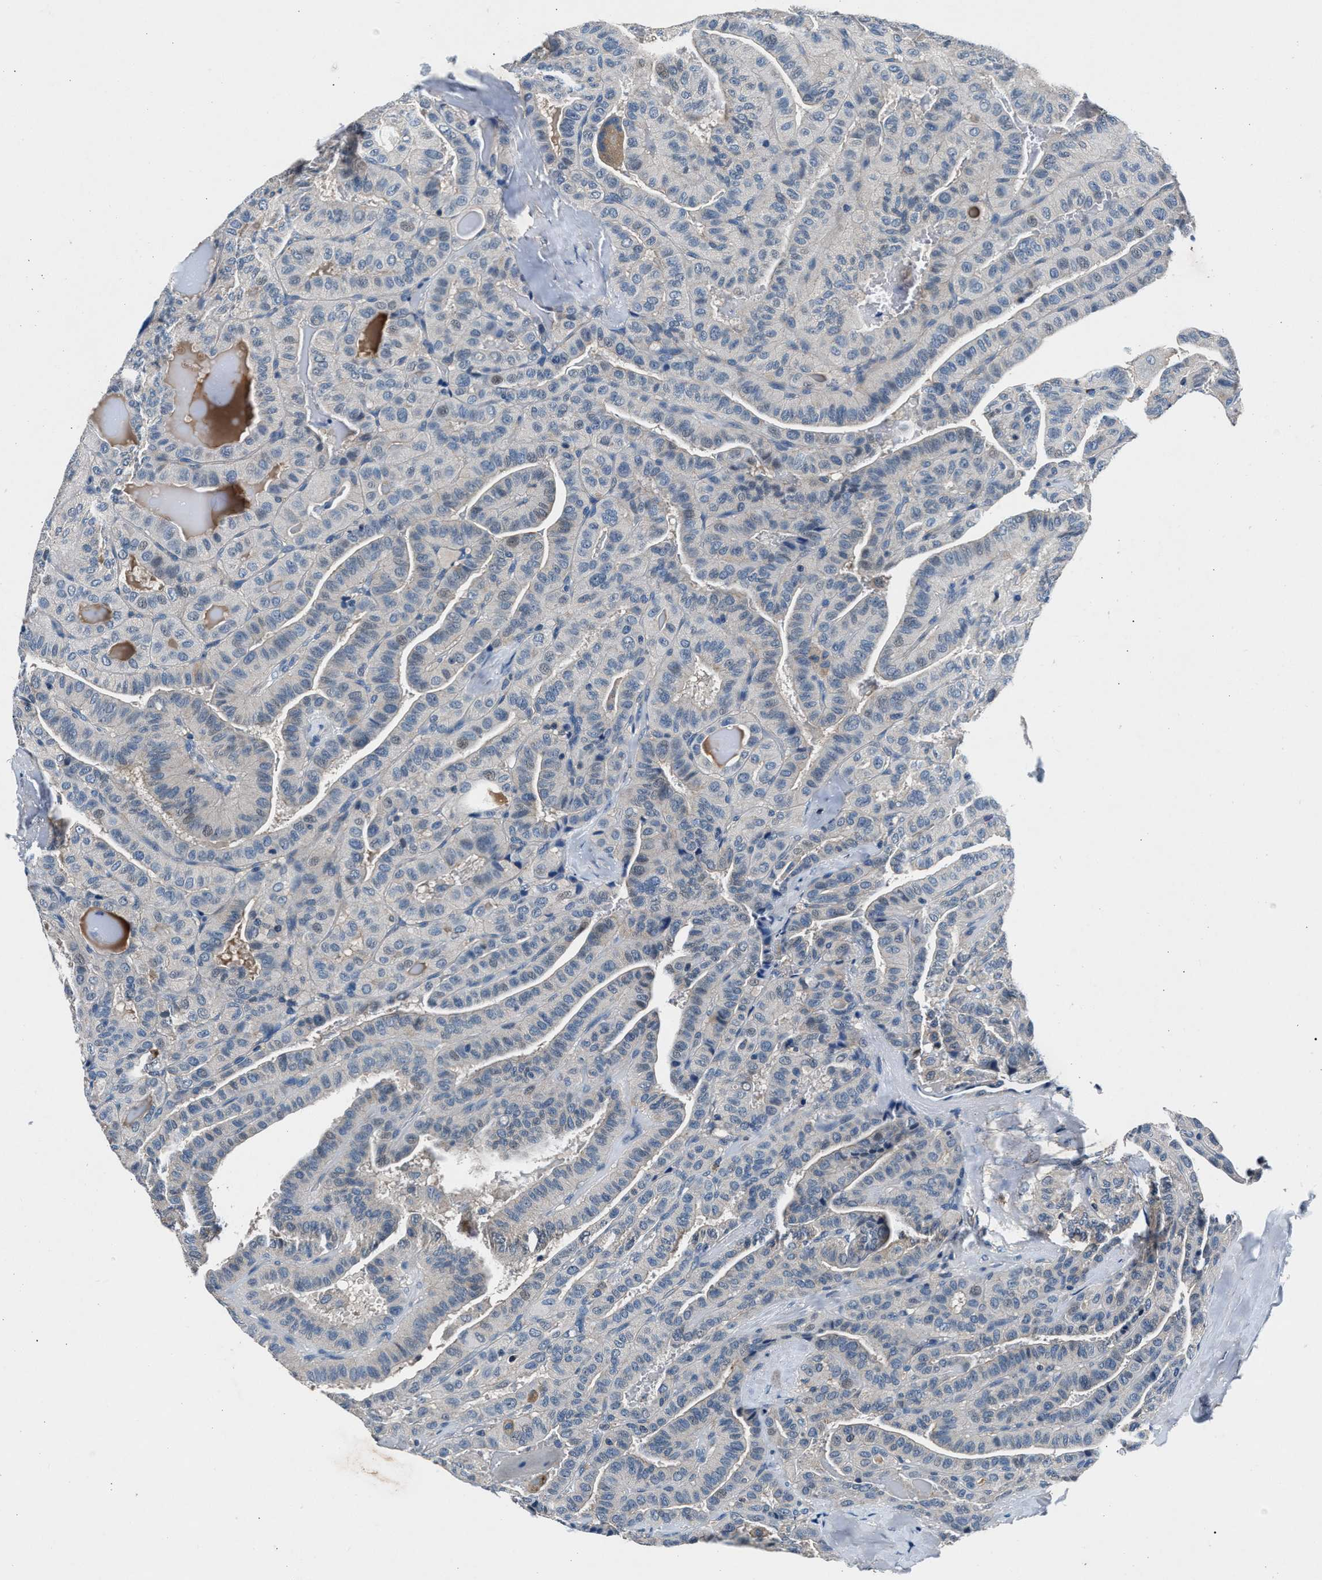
{"staining": {"intensity": "weak", "quantity": "<25%", "location": "cytoplasmic/membranous"}, "tissue": "thyroid cancer", "cell_type": "Tumor cells", "image_type": "cancer", "snomed": [{"axis": "morphology", "description": "Papillary adenocarcinoma, NOS"}, {"axis": "topography", "description": "Thyroid gland"}], "caption": "This is an immunohistochemistry (IHC) histopathology image of human thyroid papillary adenocarcinoma. There is no staining in tumor cells.", "gene": "DENND6B", "patient": {"sex": "male", "age": 77}}